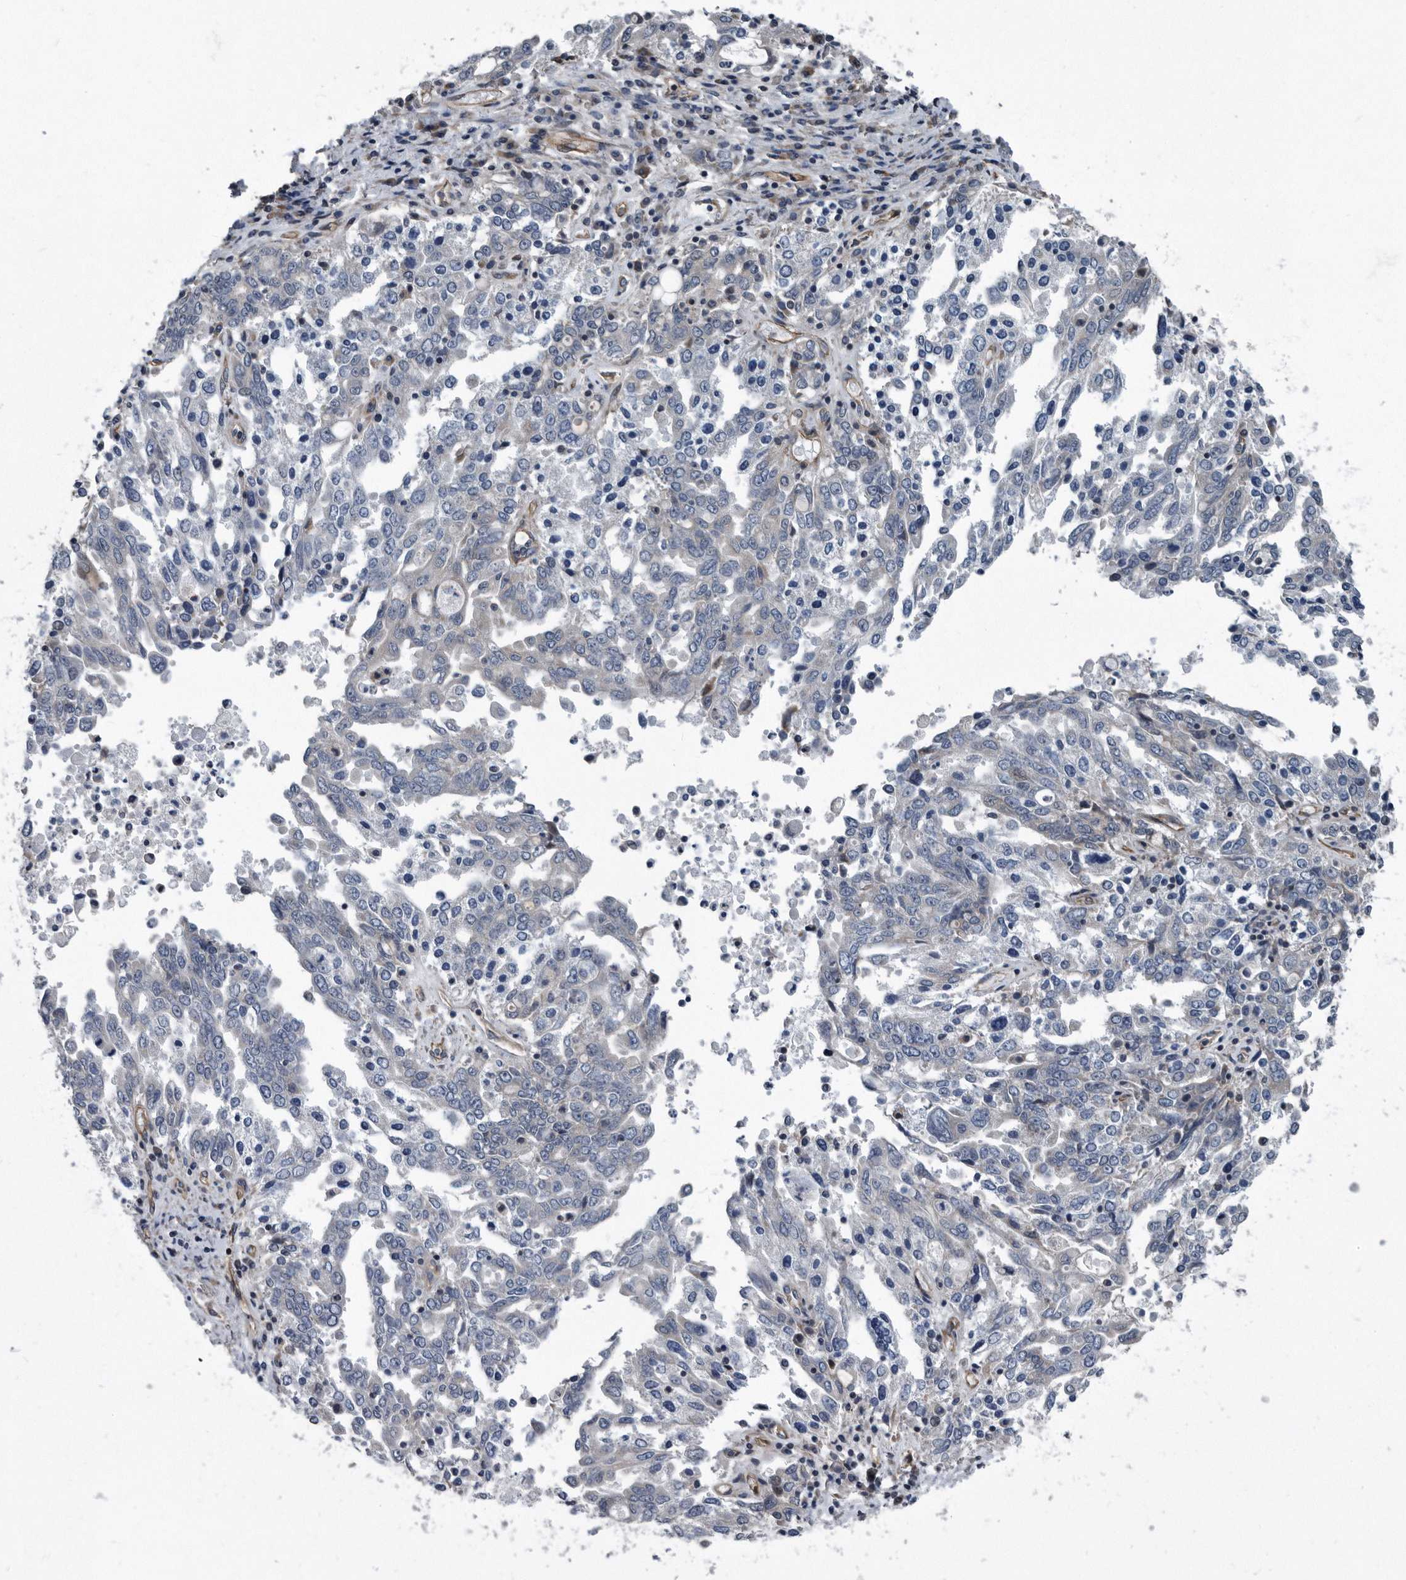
{"staining": {"intensity": "negative", "quantity": "none", "location": "none"}, "tissue": "ovarian cancer", "cell_type": "Tumor cells", "image_type": "cancer", "snomed": [{"axis": "morphology", "description": "Carcinoma, endometroid"}, {"axis": "topography", "description": "Ovary"}], "caption": "The IHC micrograph has no significant positivity in tumor cells of ovarian cancer tissue.", "gene": "ARMCX1", "patient": {"sex": "female", "age": 62}}